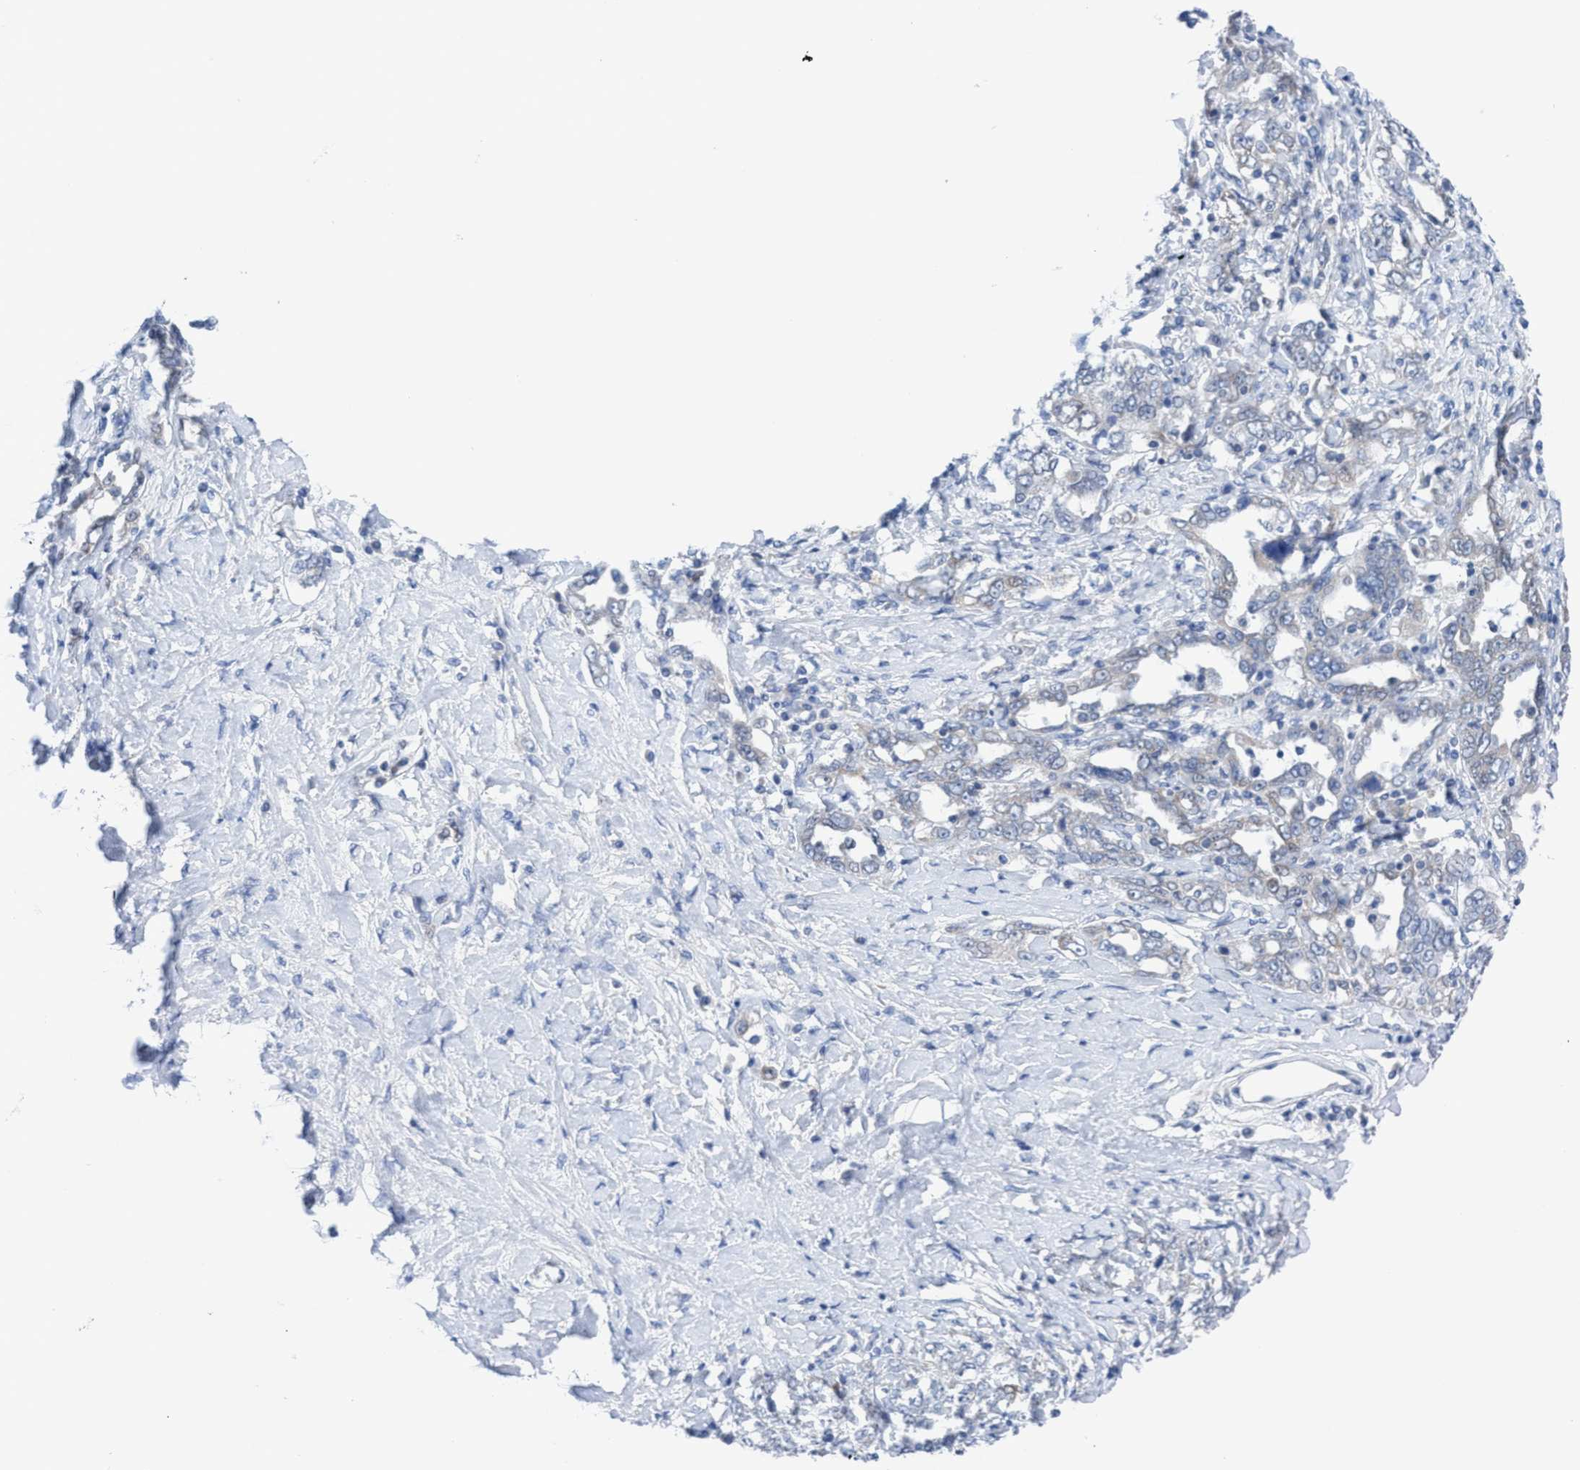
{"staining": {"intensity": "negative", "quantity": "none", "location": "none"}, "tissue": "ovarian cancer", "cell_type": "Tumor cells", "image_type": "cancer", "snomed": [{"axis": "morphology", "description": "Carcinoma, endometroid"}, {"axis": "topography", "description": "Ovary"}], "caption": "The immunohistochemistry (IHC) image has no significant staining in tumor cells of ovarian endometroid carcinoma tissue. (DAB immunohistochemistry (IHC), high magnification).", "gene": "RSAD1", "patient": {"sex": "female", "age": 62}}